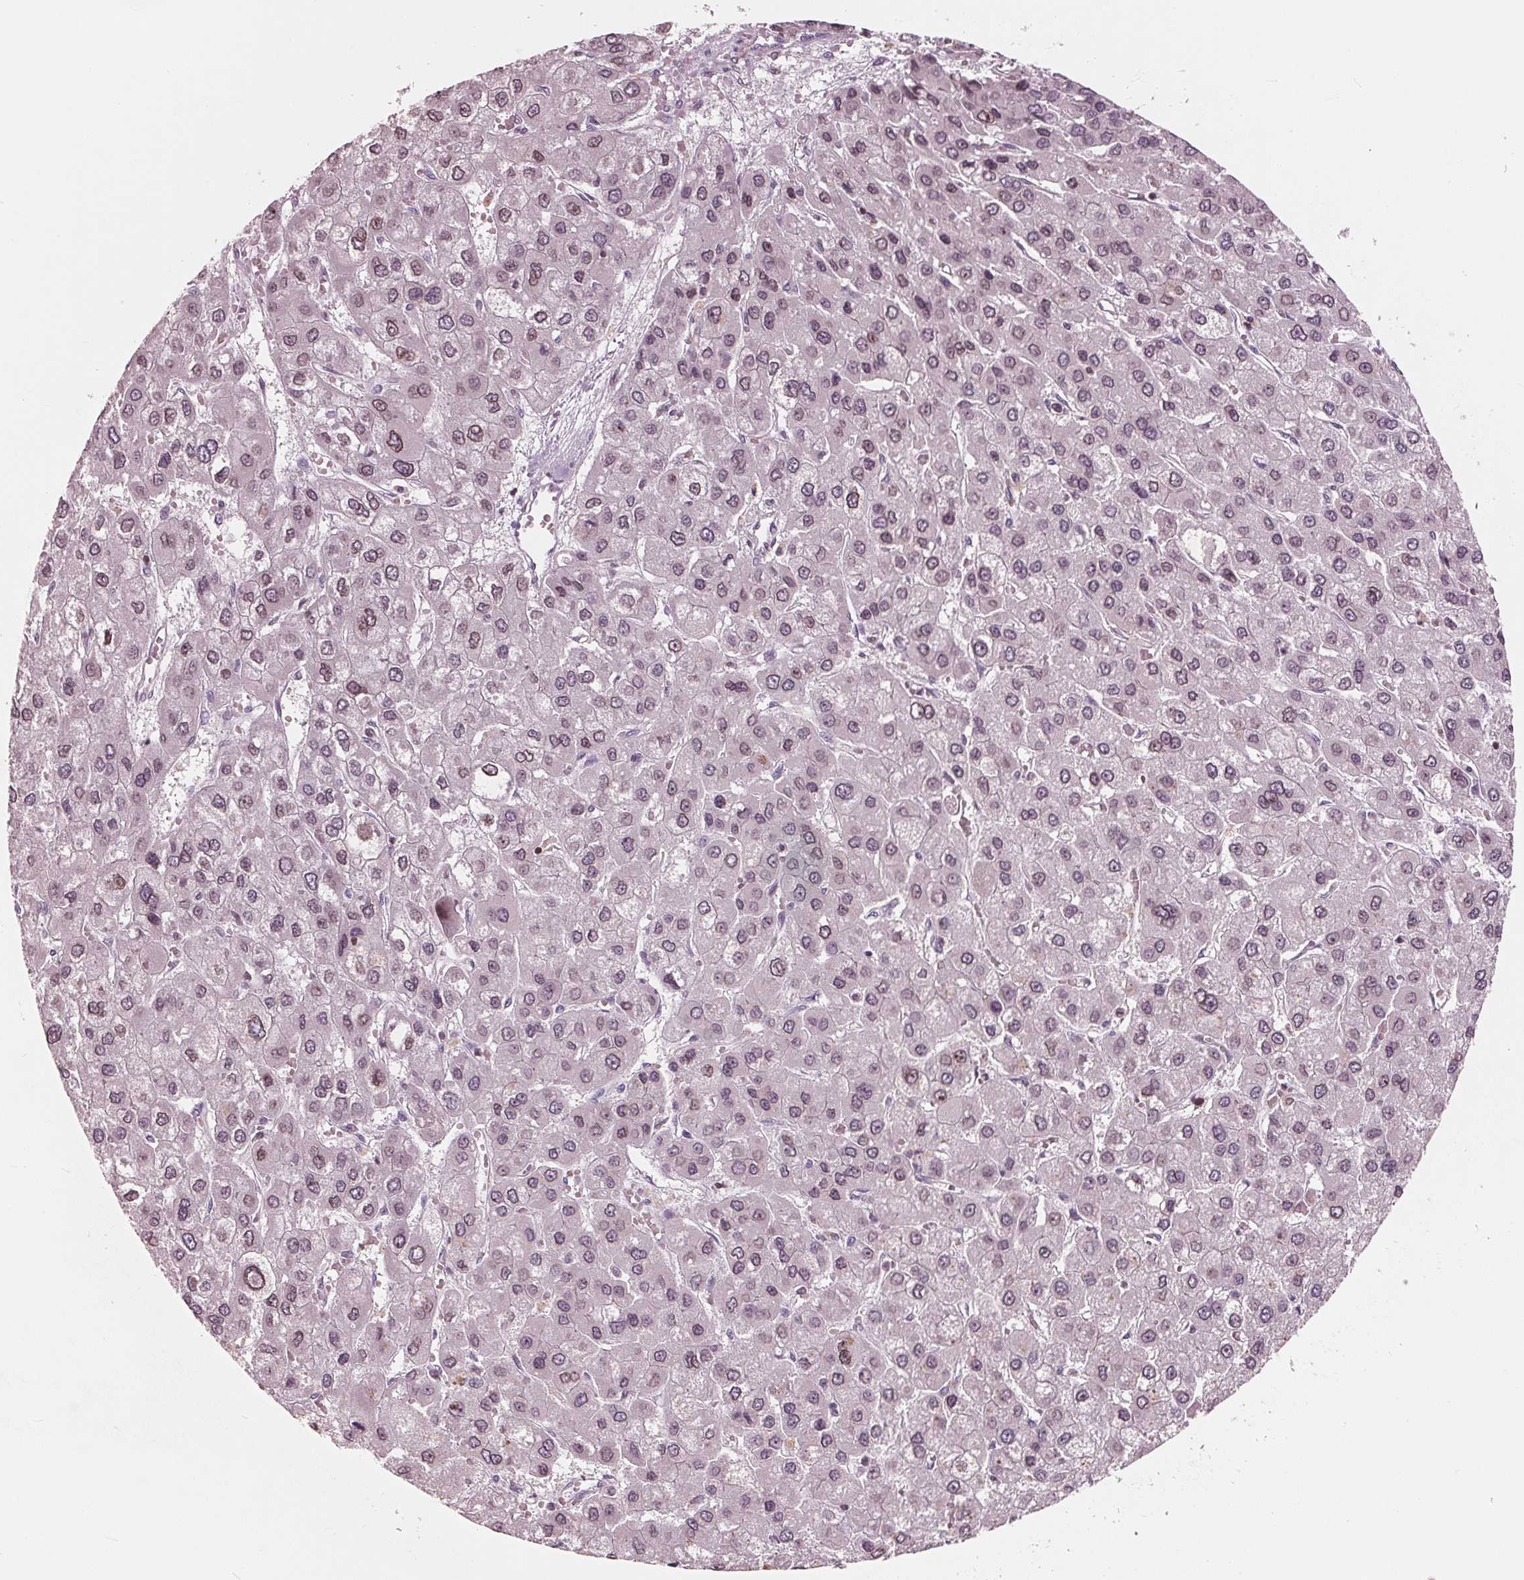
{"staining": {"intensity": "weak", "quantity": "25%-75%", "location": "cytoplasmic/membranous,nuclear"}, "tissue": "liver cancer", "cell_type": "Tumor cells", "image_type": "cancer", "snomed": [{"axis": "morphology", "description": "Carcinoma, Hepatocellular, NOS"}, {"axis": "topography", "description": "Liver"}], "caption": "A histopathology image showing weak cytoplasmic/membranous and nuclear expression in about 25%-75% of tumor cells in liver hepatocellular carcinoma, as visualized by brown immunohistochemical staining.", "gene": "NUP210", "patient": {"sex": "female", "age": 41}}